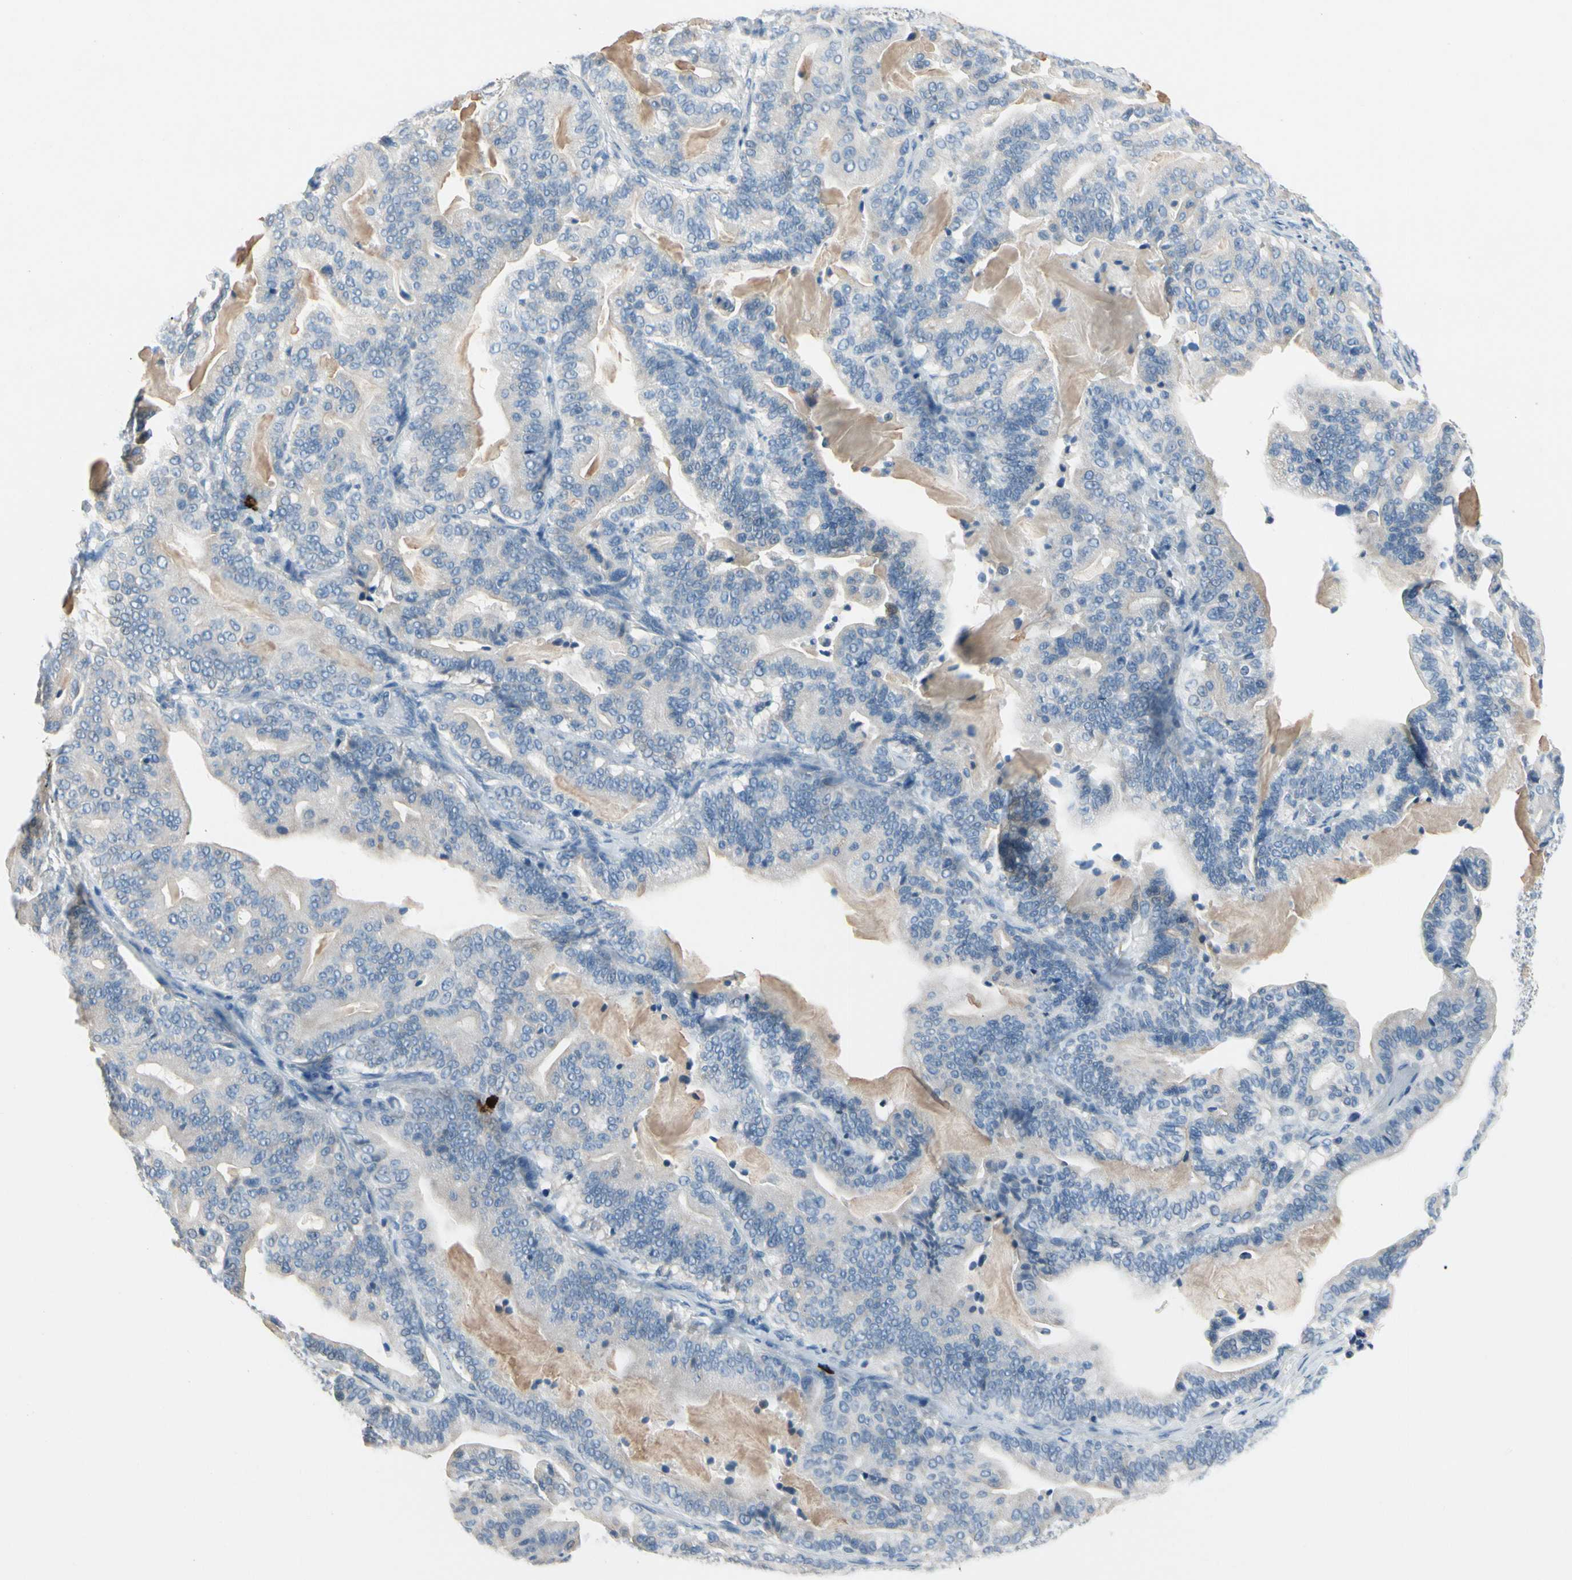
{"staining": {"intensity": "negative", "quantity": "none", "location": "none"}, "tissue": "pancreatic cancer", "cell_type": "Tumor cells", "image_type": "cancer", "snomed": [{"axis": "morphology", "description": "Adenocarcinoma, NOS"}, {"axis": "topography", "description": "Pancreas"}], "caption": "High magnification brightfield microscopy of adenocarcinoma (pancreatic) stained with DAB (3,3'-diaminobenzidine) (brown) and counterstained with hematoxylin (blue): tumor cells show no significant positivity.", "gene": "CPA3", "patient": {"sex": "male", "age": 63}}